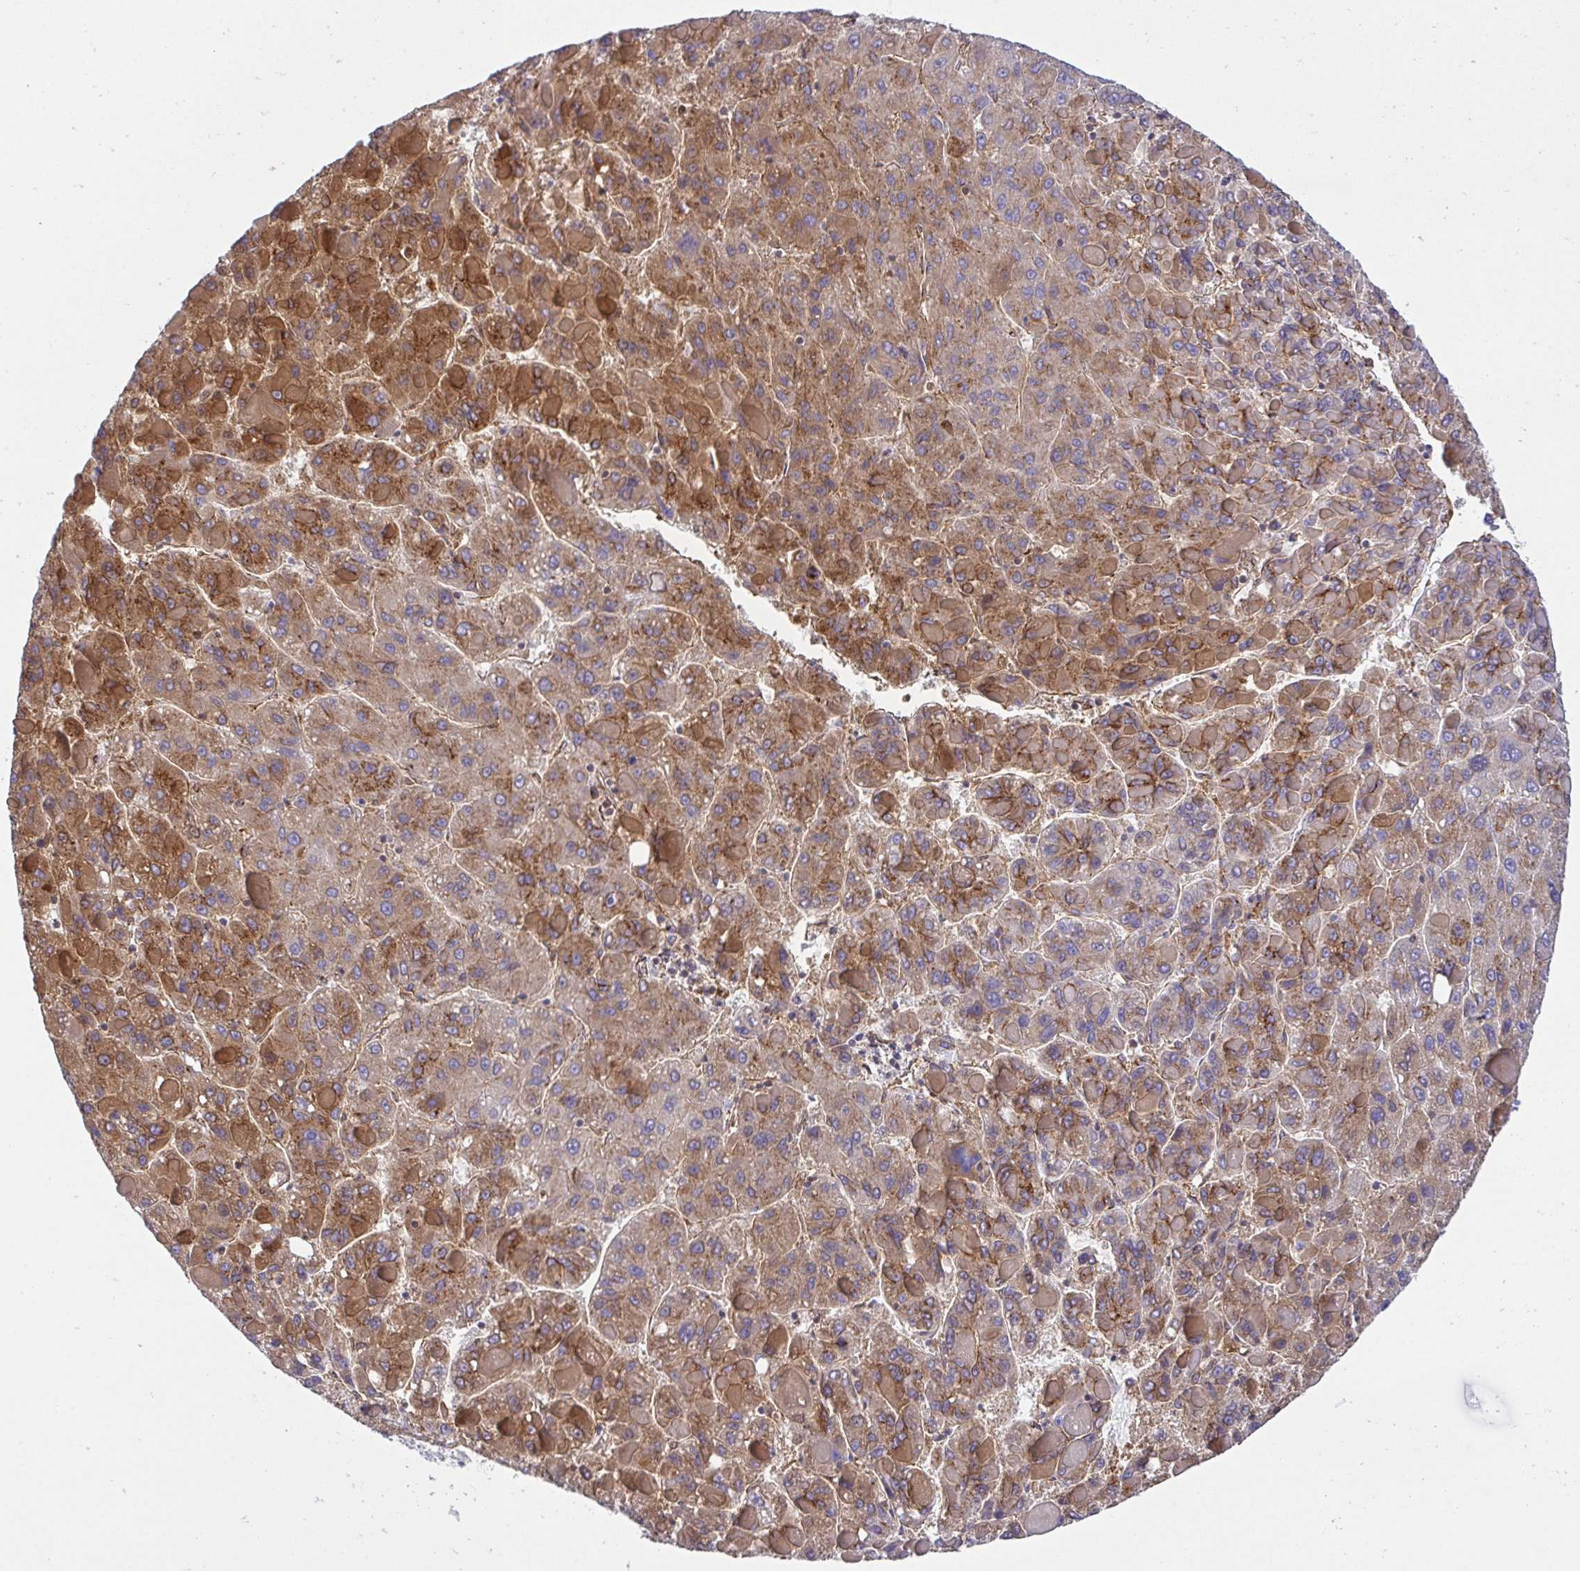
{"staining": {"intensity": "moderate", "quantity": ">75%", "location": "cytoplasmic/membranous"}, "tissue": "liver cancer", "cell_type": "Tumor cells", "image_type": "cancer", "snomed": [{"axis": "morphology", "description": "Carcinoma, Hepatocellular, NOS"}, {"axis": "topography", "description": "Liver"}], "caption": "Brown immunohistochemical staining in hepatocellular carcinoma (liver) shows moderate cytoplasmic/membranous positivity in about >75% of tumor cells.", "gene": "KIF5B", "patient": {"sex": "female", "age": 82}}